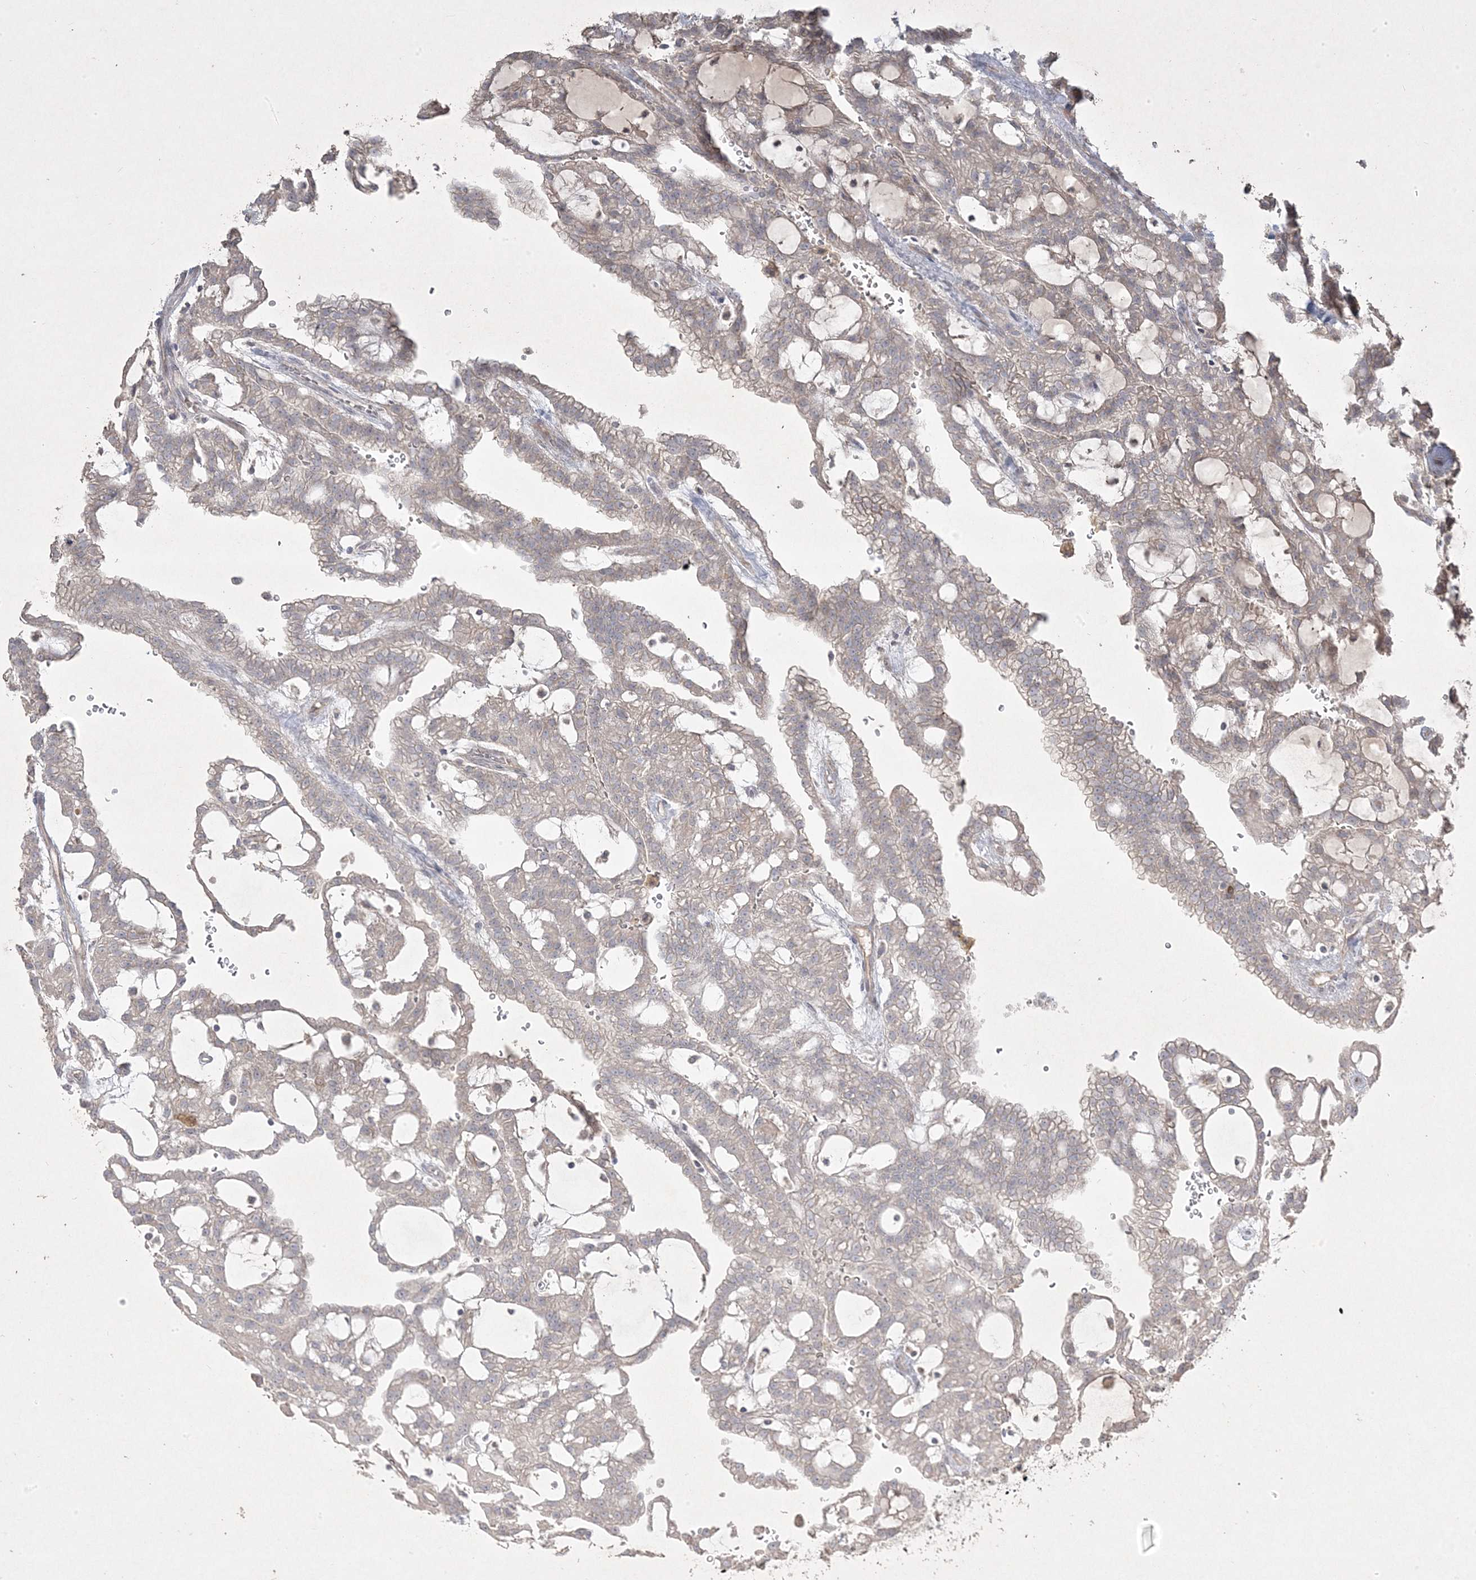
{"staining": {"intensity": "weak", "quantity": "<25%", "location": "cytoplasmic/membranous"}, "tissue": "renal cancer", "cell_type": "Tumor cells", "image_type": "cancer", "snomed": [{"axis": "morphology", "description": "Adenocarcinoma, NOS"}, {"axis": "topography", "description": "Kidney"}], "caption": "Tumor cells show no significant protein expression in renal adenocarcinoma.", "gene": "RGL4", "patient": {"sex": "male", "age": 63}}